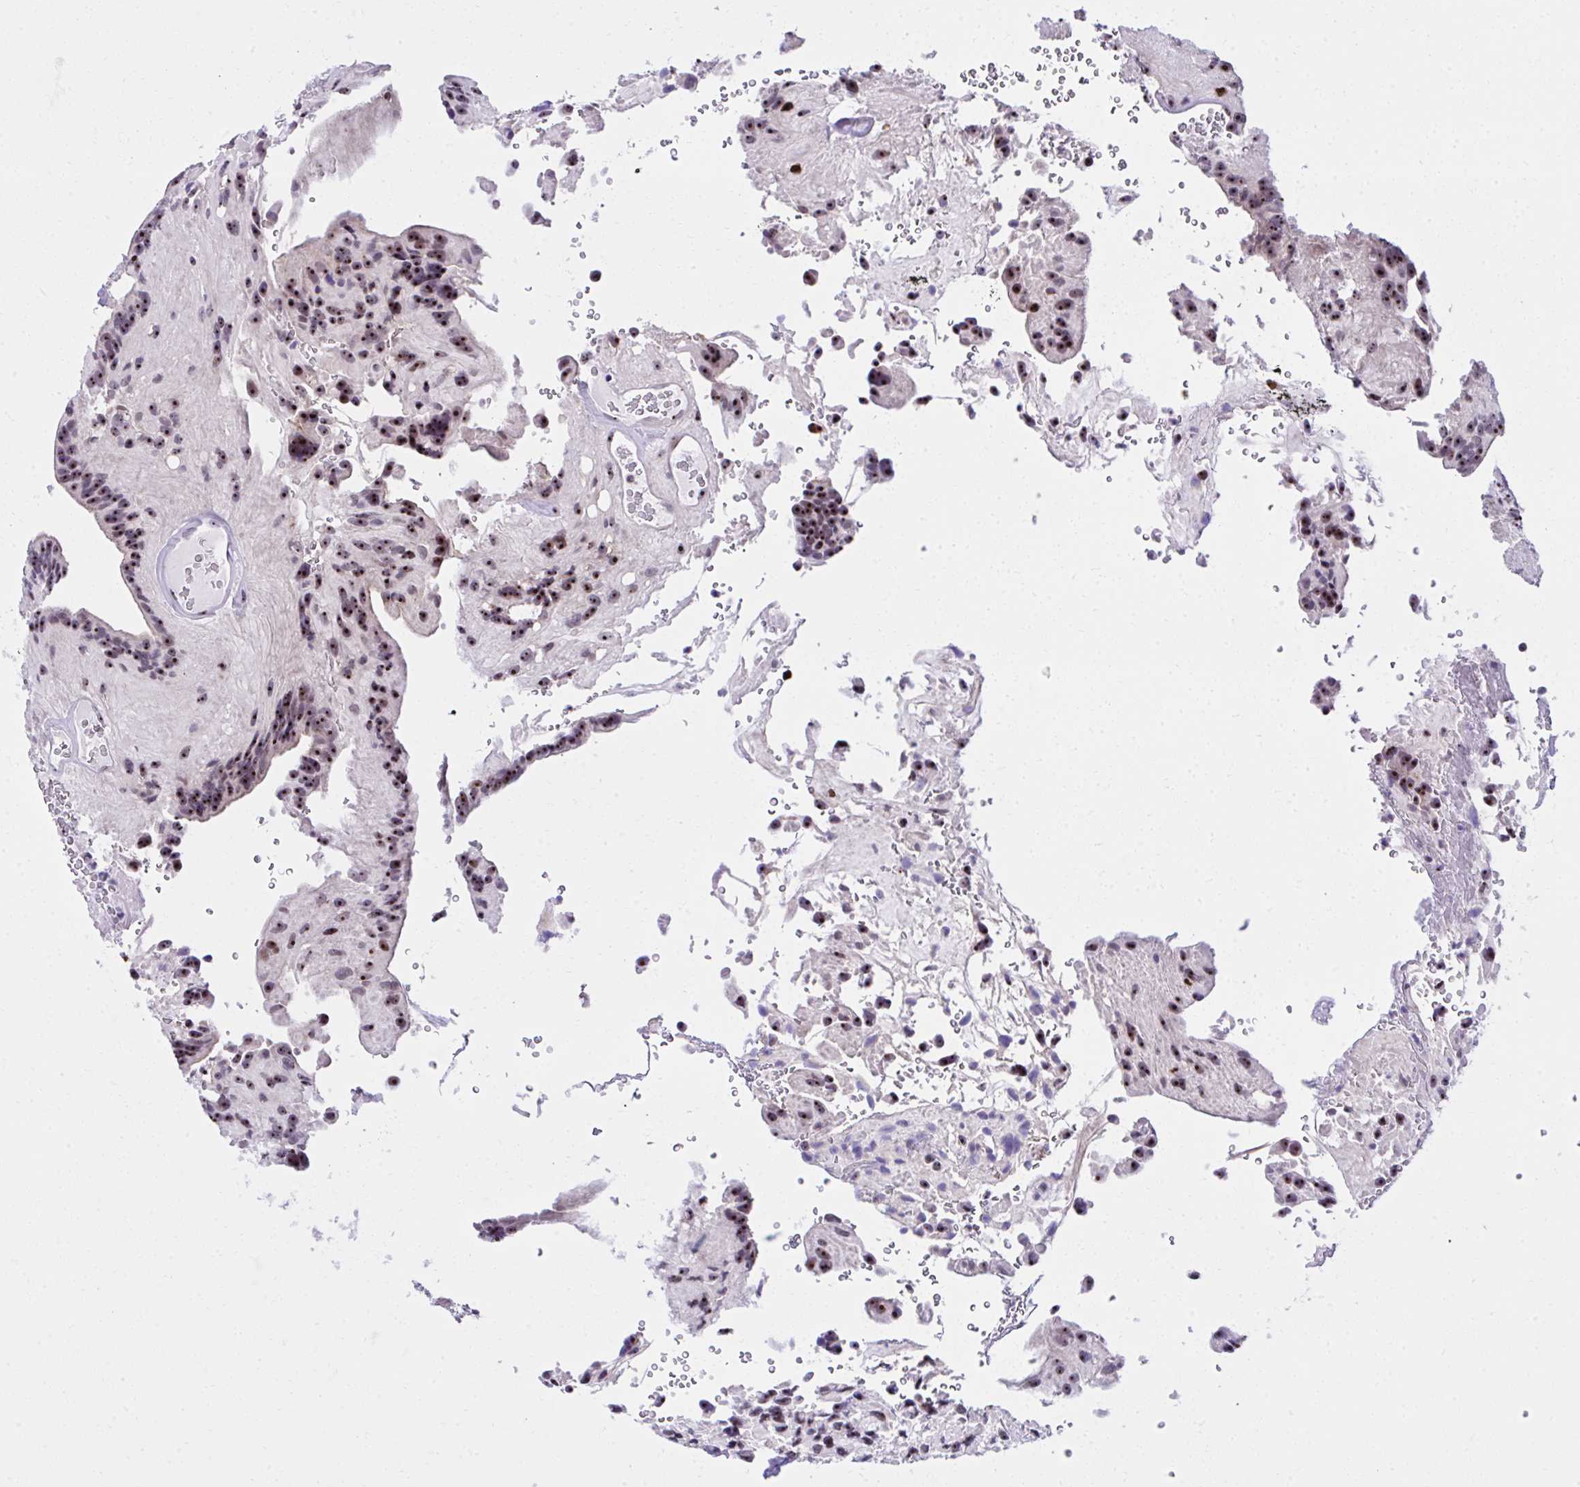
{"staining": {"intensity": "strong", "quantity": ">75%", "location": "nuclear"}, "tissue": "glioma", "cell_type": "Tumor cells", "image_type": "cancer", "snomed": [{"axis": "morphology", "description": "Glioma, malignant, Low grade"}, {"axis": "topography", "description": "Brain"}], "caption": "Protein analysis of glioma tissue demonstrates strong nuclear positivity in about >75% of tumor cells. Using DAB (3,3'-diaminobenzidine) (brown) and hematoxylin (blue) stains, captured at high magnification using brightfield microscopy.", "gene": "CEP72", "patient": {"sex": "male", "age": 31}}